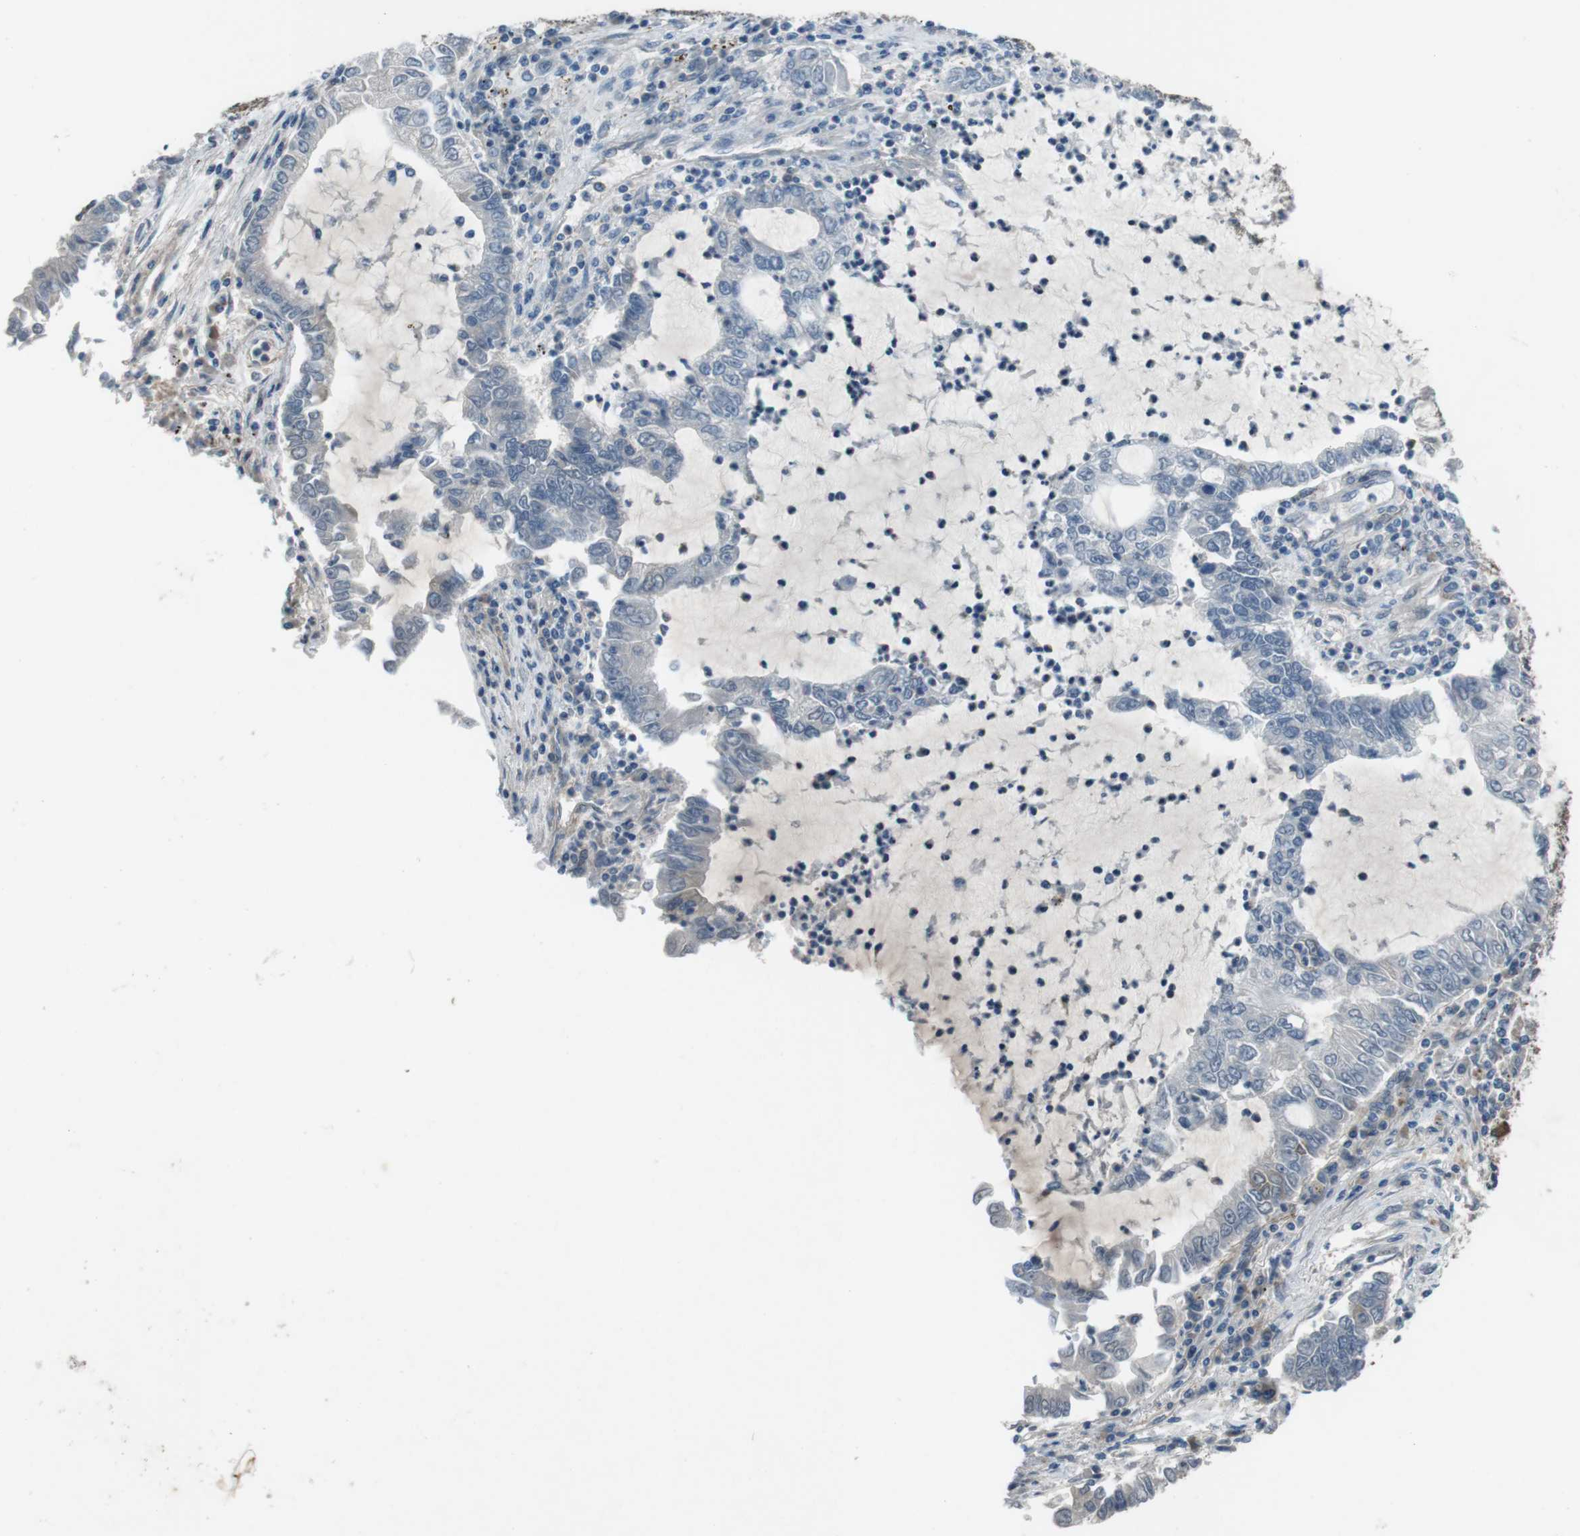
{"staining": {"intensity": "negative", "quantity": "none", "location": "none"}, "tissue": "lung cancer", "cell_type": "Tumor cells", "image_type": "cancer", "snomed": [{"axis": "morphology", "description": "Adenocarcinoma, NOS"}, {"axis": "topography", "description": "Lung"}], "caption": "Tumor cells are negative for protein expression in human adenocarcinoma (lung).", "gene": "ANK2", "patient": {"sex": "female", "age": 51}}